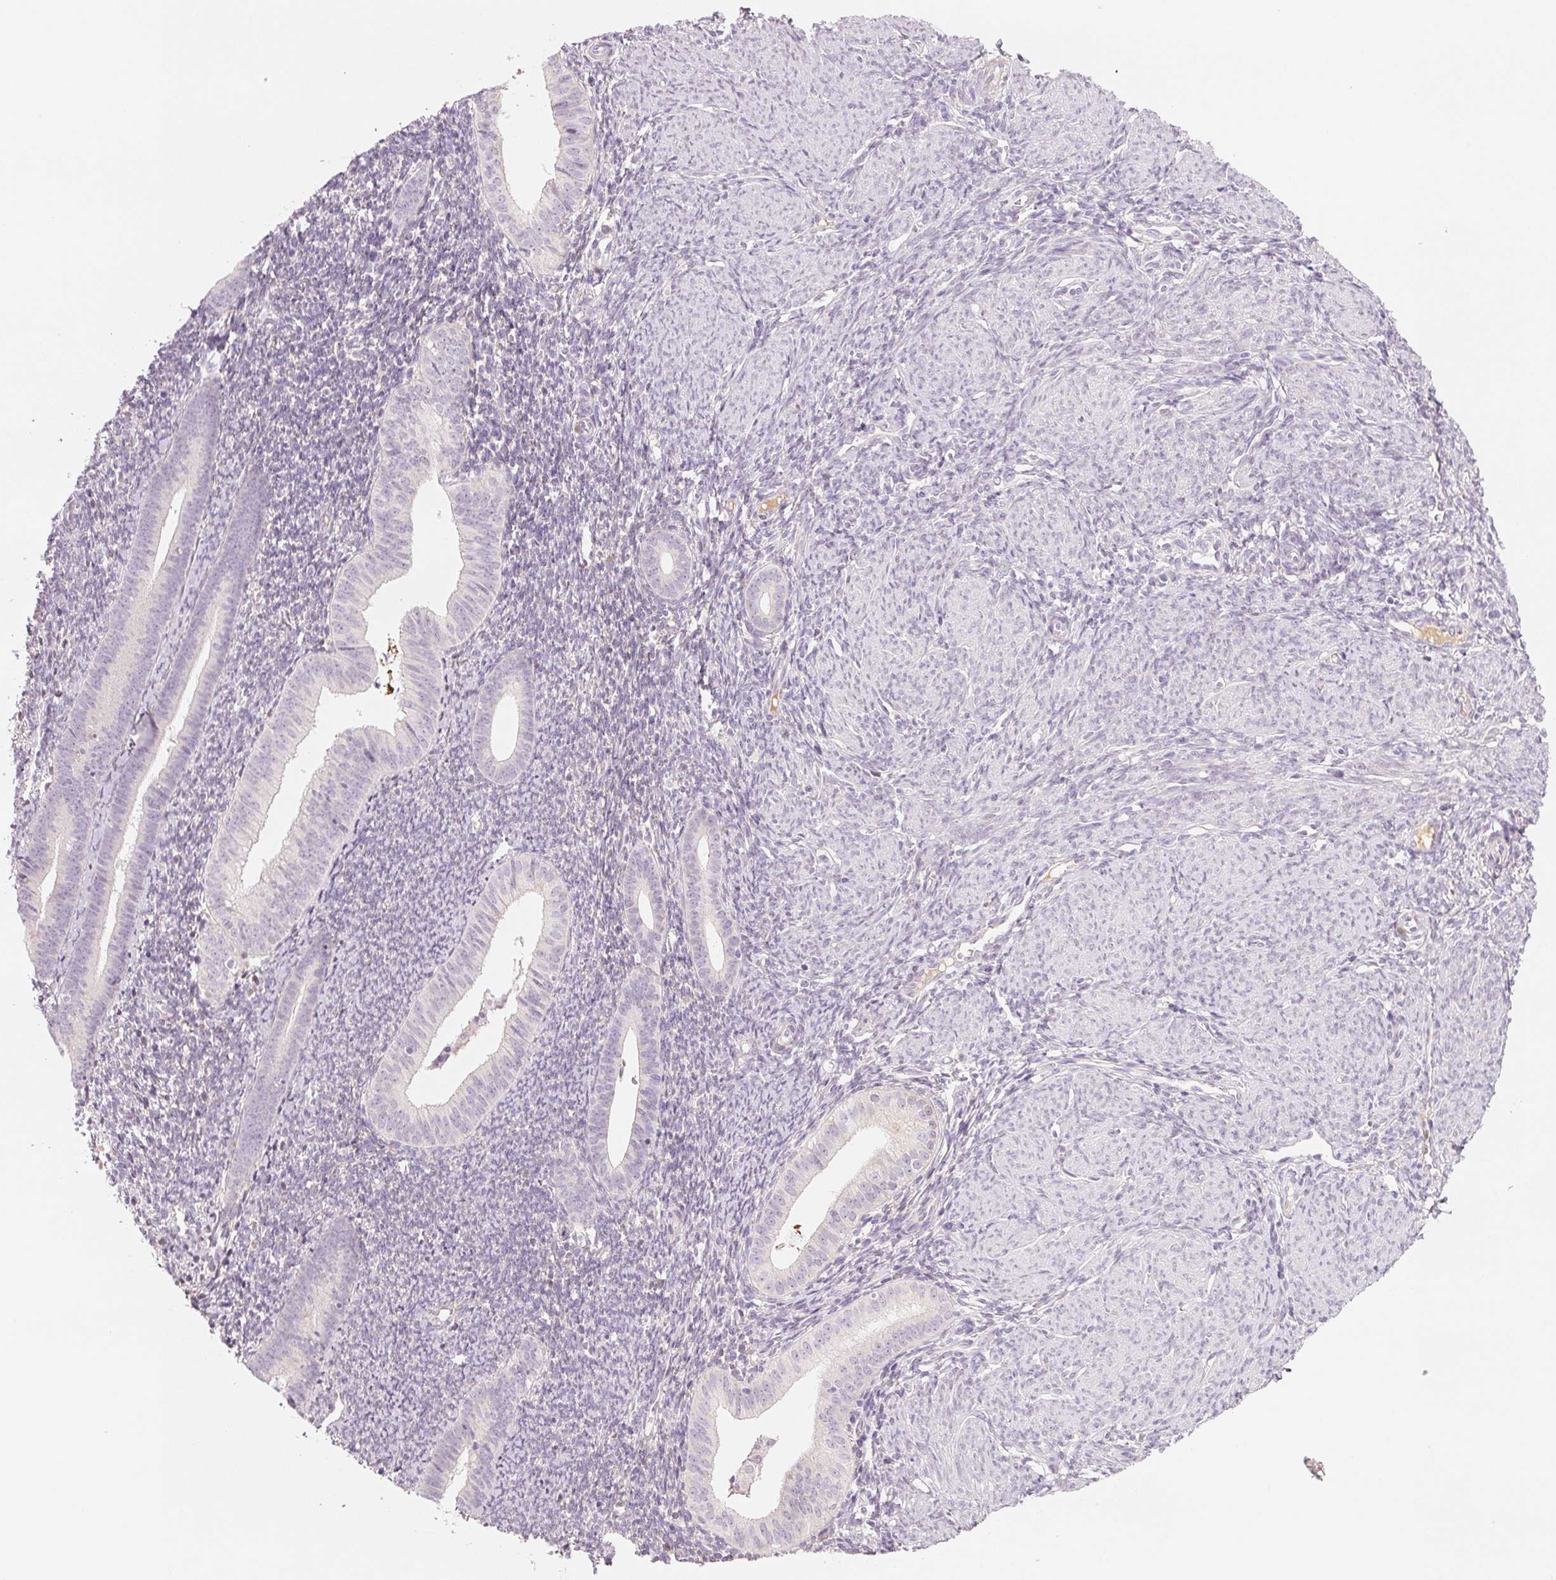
{"staining": {"intensity": "negative", "quantity": "none", "location": "none"}, "tissue": "endometrium", "cell_type": "Cells in endometrial stroma", "image_type": "normal", "snomed": [{"axis": "morphology", "description": "Normal tissue, NOS"}, {"axis": "topography", "description": "Endometrium"}], "caption": "Immunohistochemistry (IHC) of normal endometrium exhibits no staining in cells in endometrial stroma.", "gene": "RMDN2", "patient": {"sex": "female", "age": 39}}